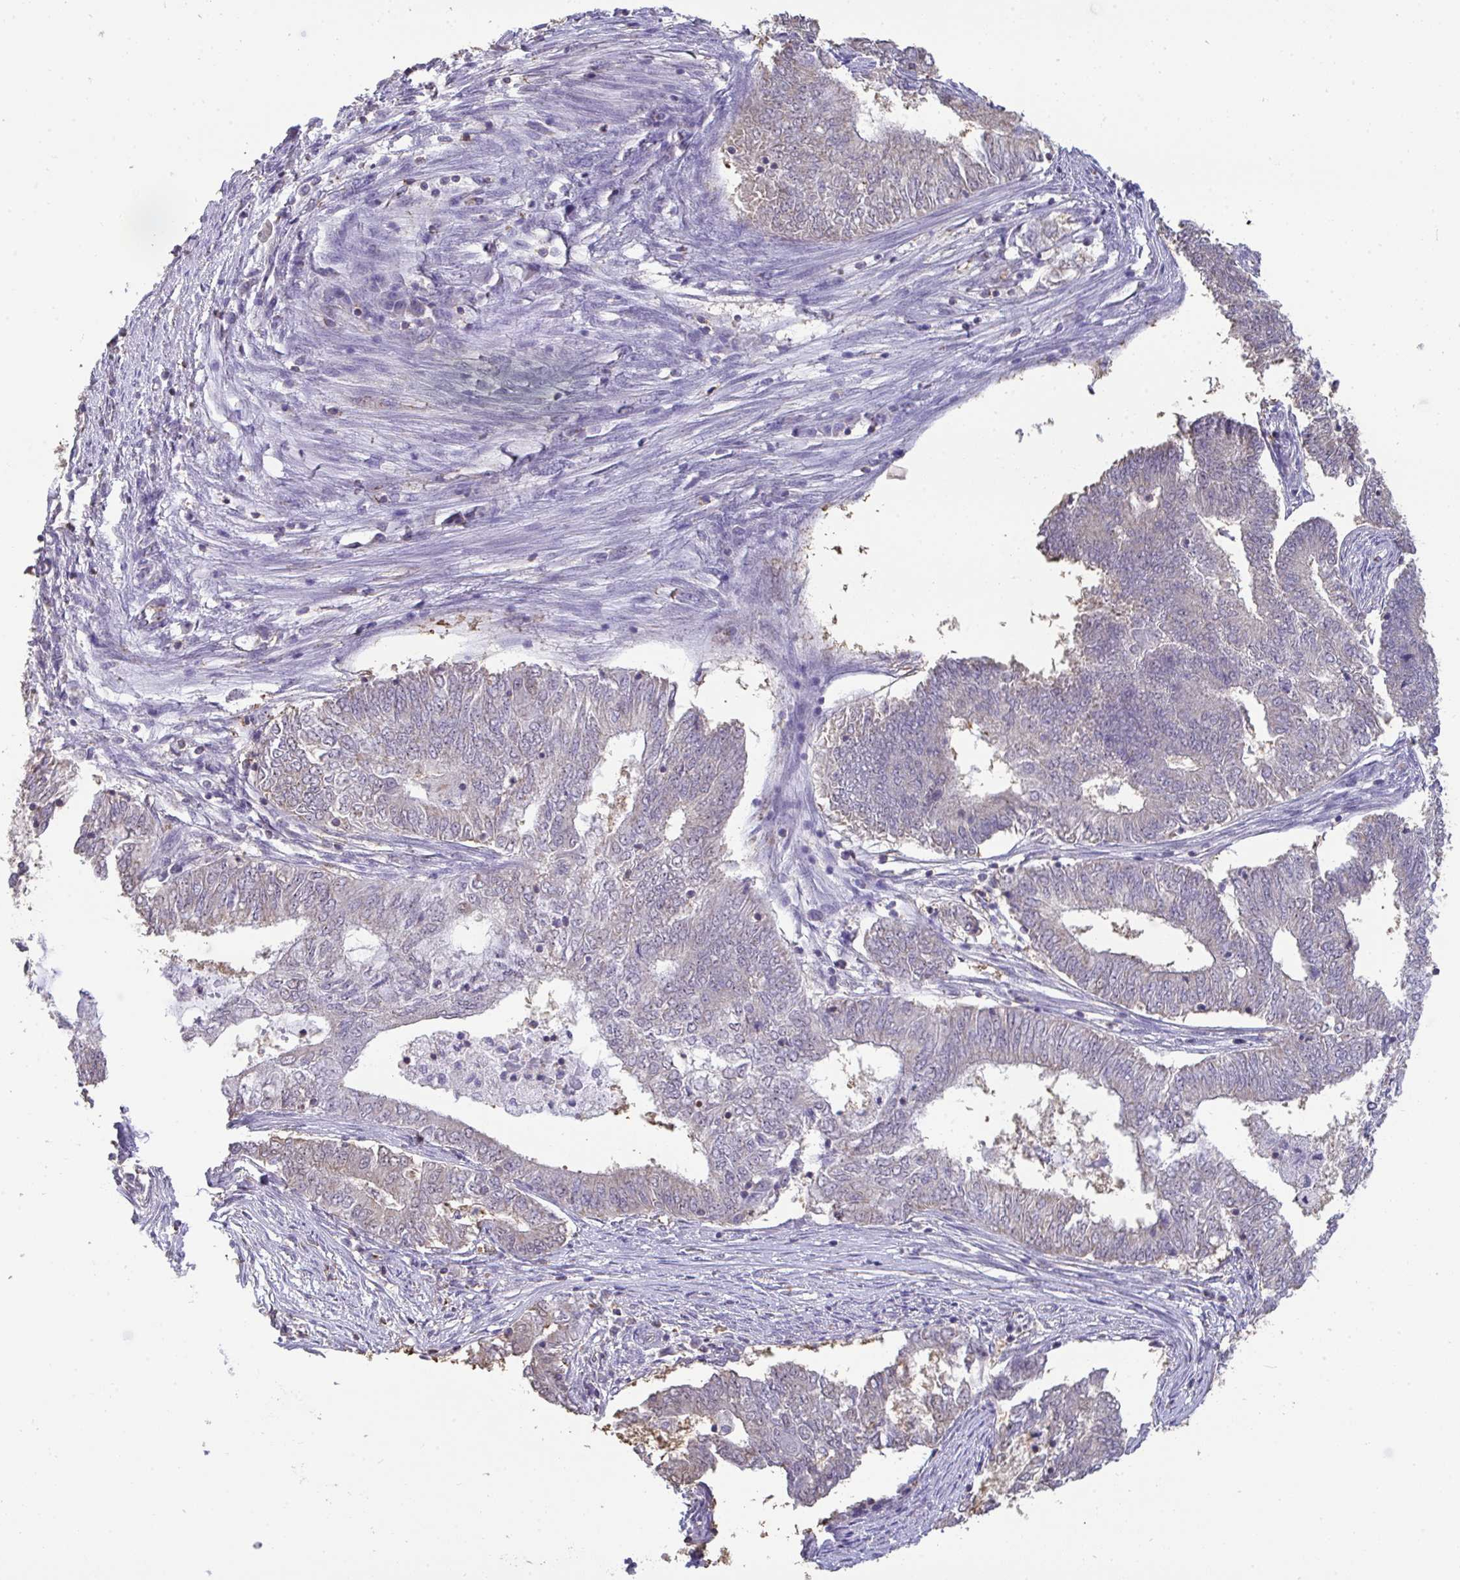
{"staining": {"intensity": "negative", "quantity": "none", "location": "none"}, "tissue": "endometrial cancer", "cell_type": "Tumor cells", "image_type": "cancer", "snomed": [{"axis": "morphology", "description": "Adenocarcinoma, NOS"}, {"axis": "topography", "description": "Endometrium"}], "caption": "DAB (3,3'-diaminobenzidine) immunohistochemical staining of endometrial adenocarcinoma demonstrates no significant staining in tumor cells.", "gene": "SENP3", "patient": {"sex": "female", "age": 62}}